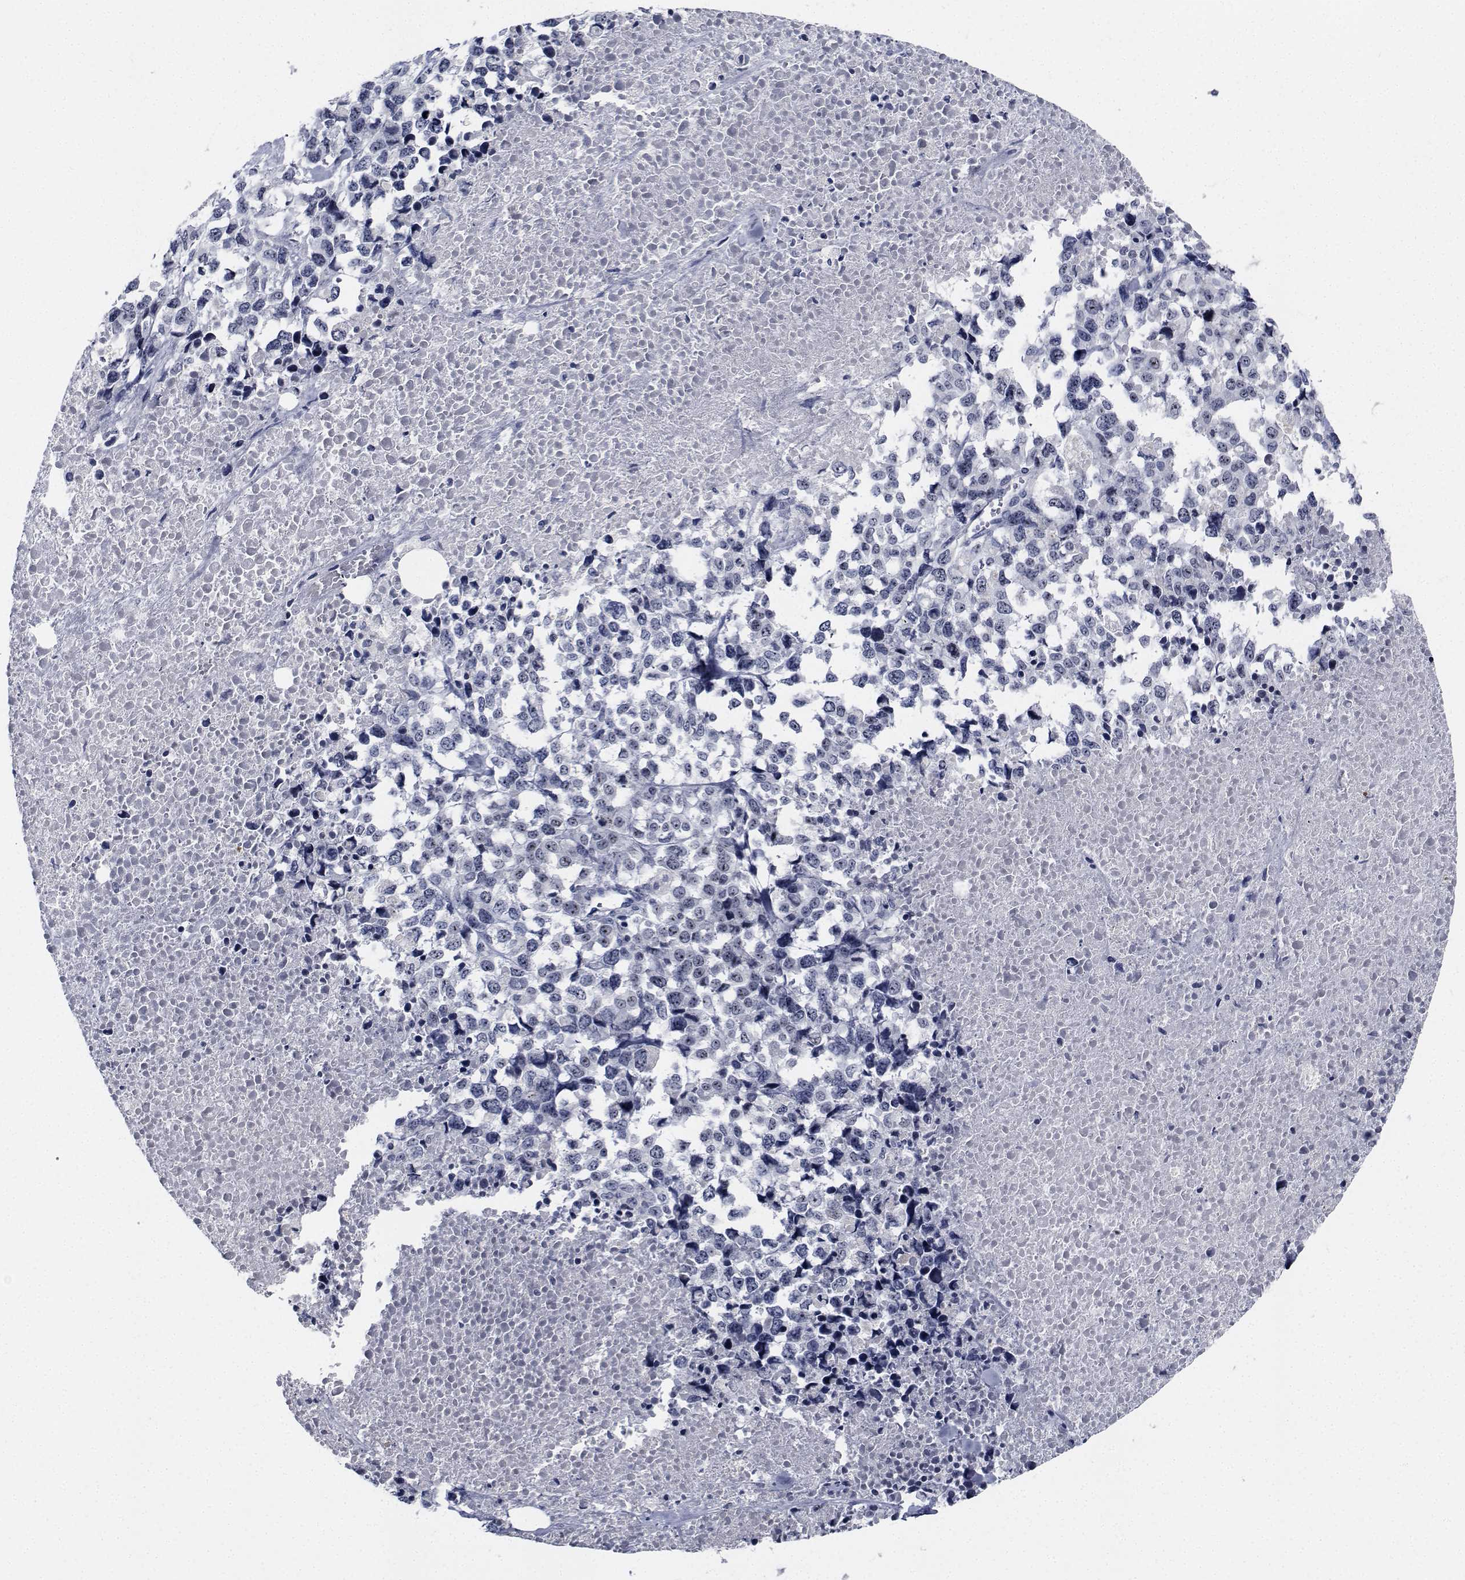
{"staining": {"intensity": "negative", "quantity": "none", "location": "none"}, "tissue": "melanoma", "cell_type": "Tumor cells", "image_type": "cancer", "snomed": [{"axis": "morphology", "description": "Malignant melanoma, Metastatic site"}, {"axis": "topography", "description": "Skin"}], "caption": "Melanoma was stained to show a protein in brown. There is no significant staining in tumor cells. (Immunohistochemistry, brightfield microscopy, high magnification).", "gene": "NVL", "patient": {"sex": "male", "age": 84}}